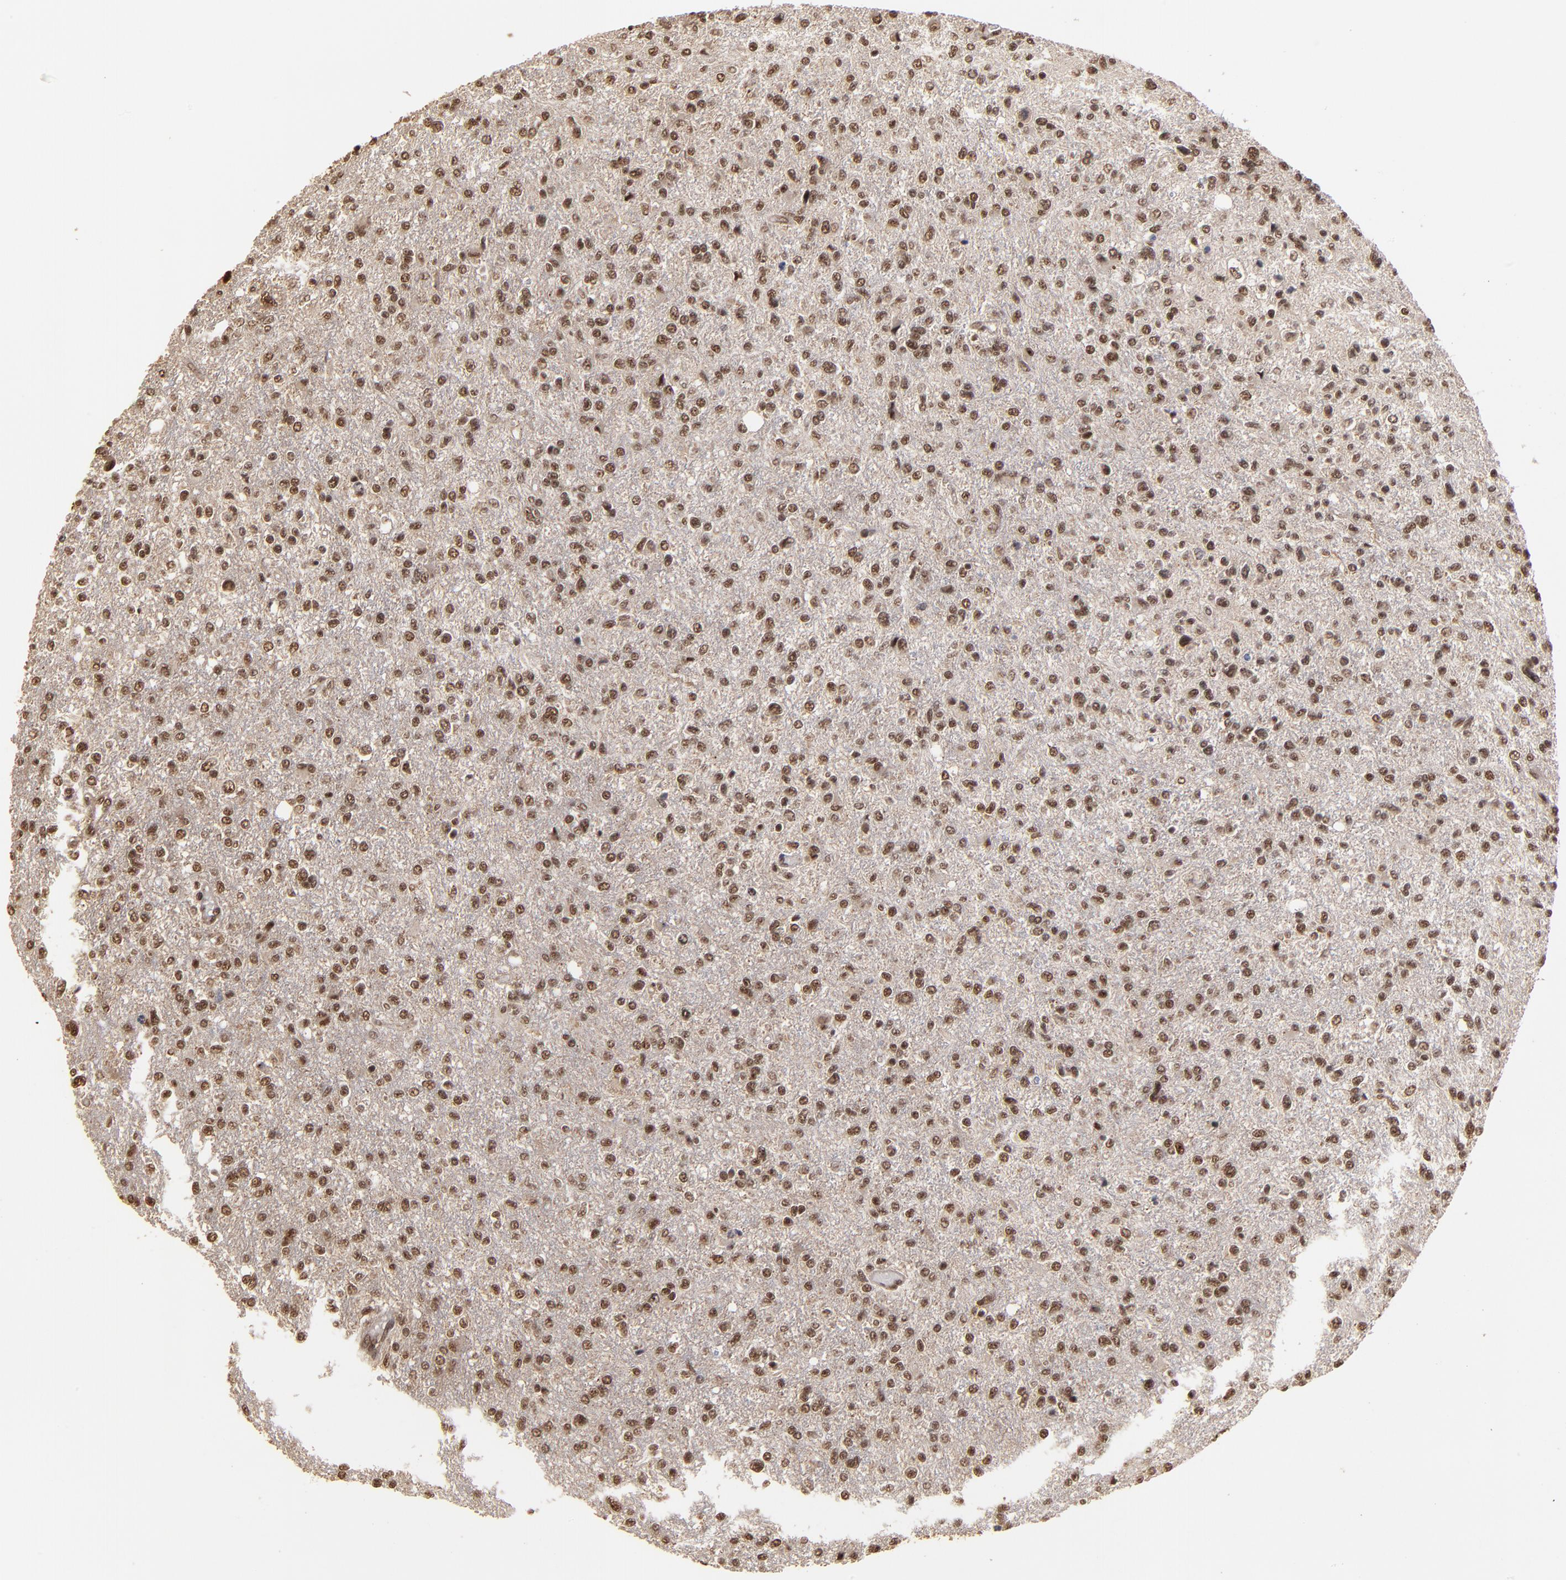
{"staining": {"intensity": "strong", "quantity": ">75%", "location": "nuclear"}, "tissue": "glioma", "cell_type": "Tumor cells", "image_type": "cancer", "snomed": [{"axis": "morphology", "description": "Glioma, malignant, High grade"}, {"axis": "topography", "description": "Cerebral cortex"}], "caption": "Protein staining displays strong nuclear expression in about >75% of tumor cells in glioma.", "gene": "SNW1", "patient": {"sex": "male", "age": 76}}